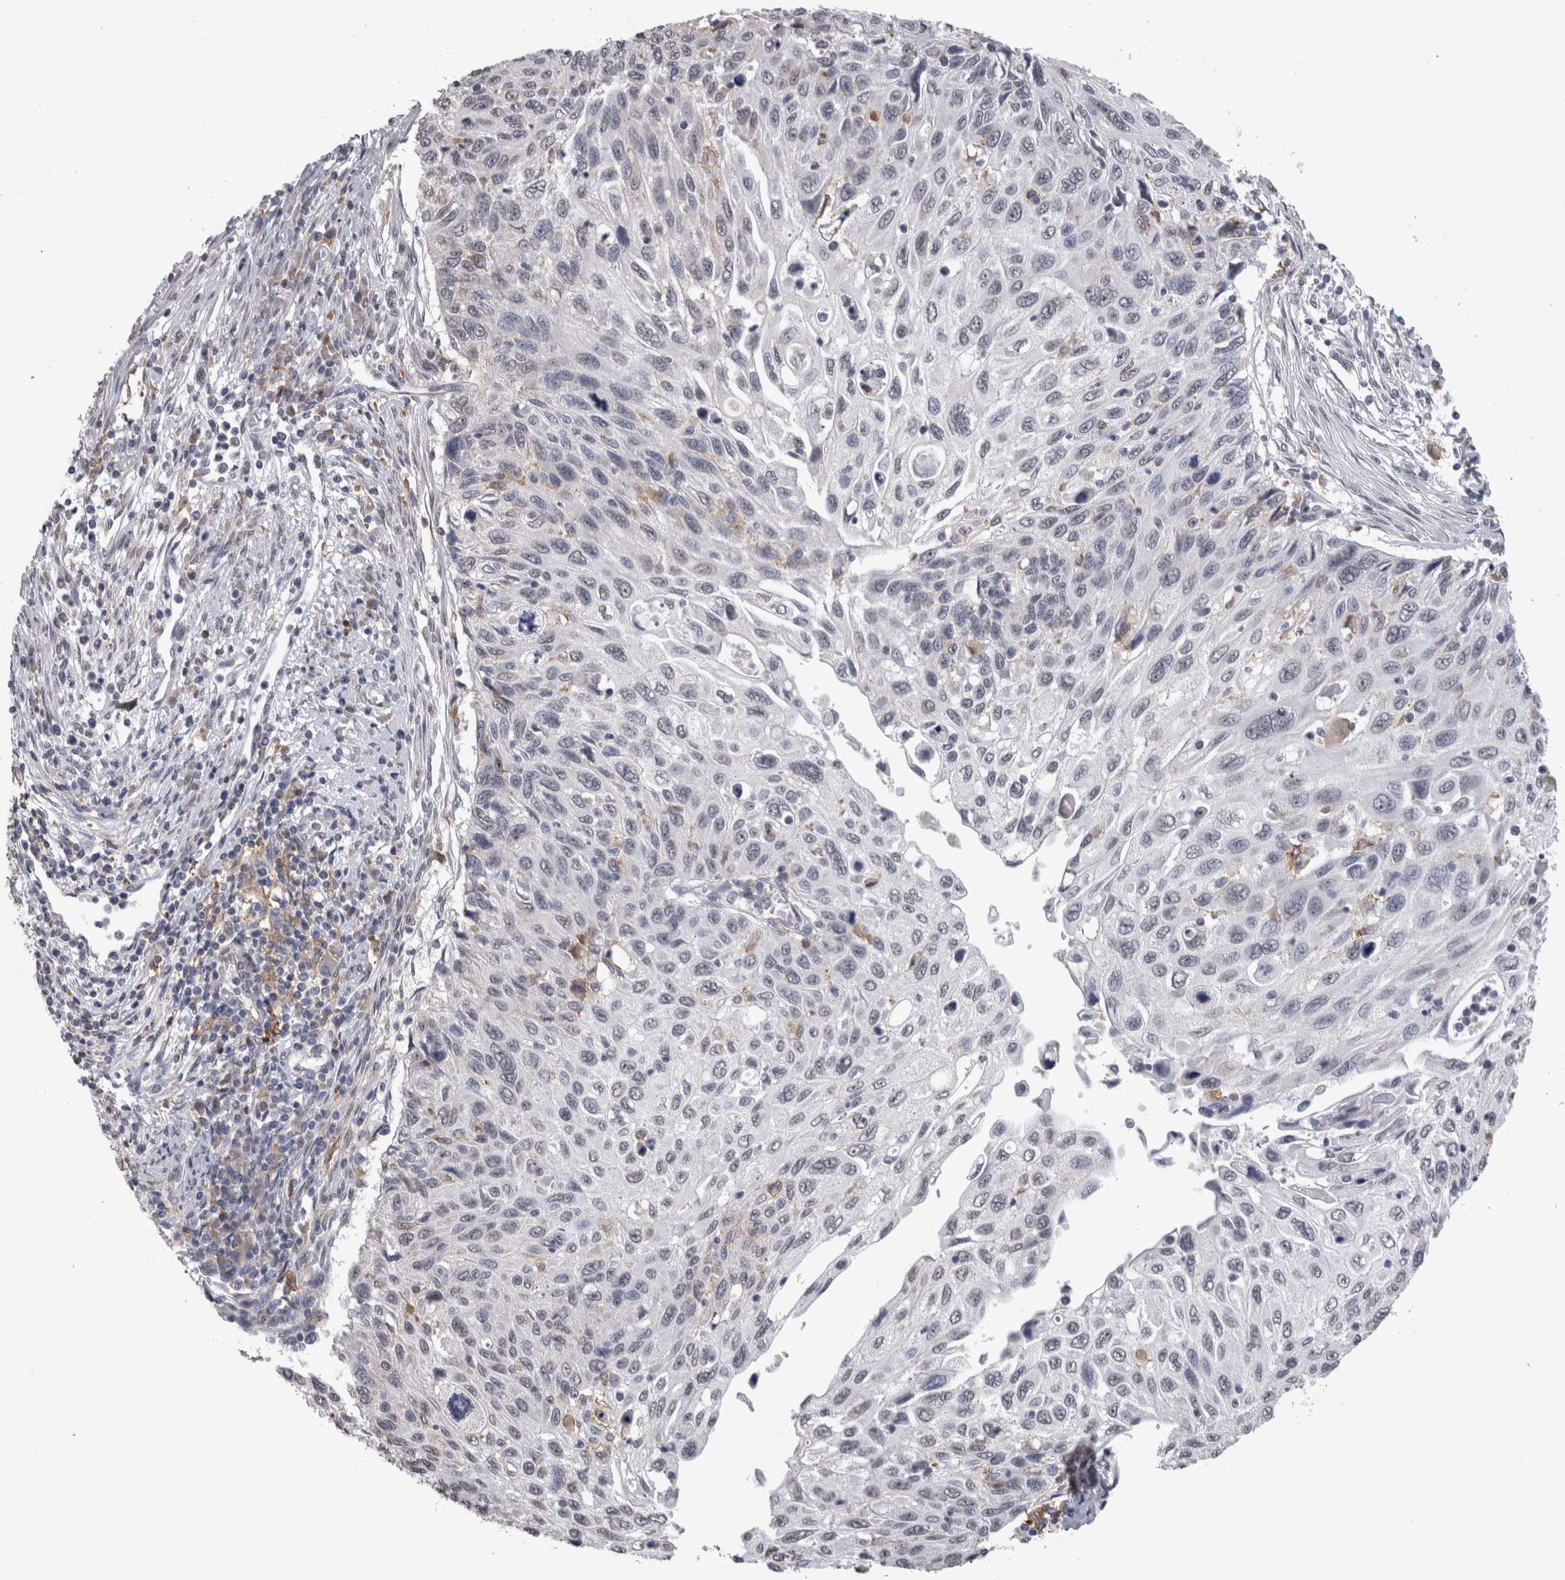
{"staining": {"intensity": "weak", "quantity": "<25%", "location": "cytoplasmic/membranous,nuclear"}, "tissue": "cervical cancer", "cell_type": "Tumor cells", "image_type": "cancer", "snomed": [{"axis": "morphology", "description": "Squamous cell carcinoma, NOS"}, {"axis": "topography", "description": "Cervix"}], "caption": "A high-resolution histopathology image shows immunohistochemistry staining of cervical squamous cell carcinoma, which displays no significant staining in tumor cells. (Immunohistochemistry, brightfield microscopy, high magnification).", "gene": "PAX5", "patient": {"sex": "female", "age": 70}}